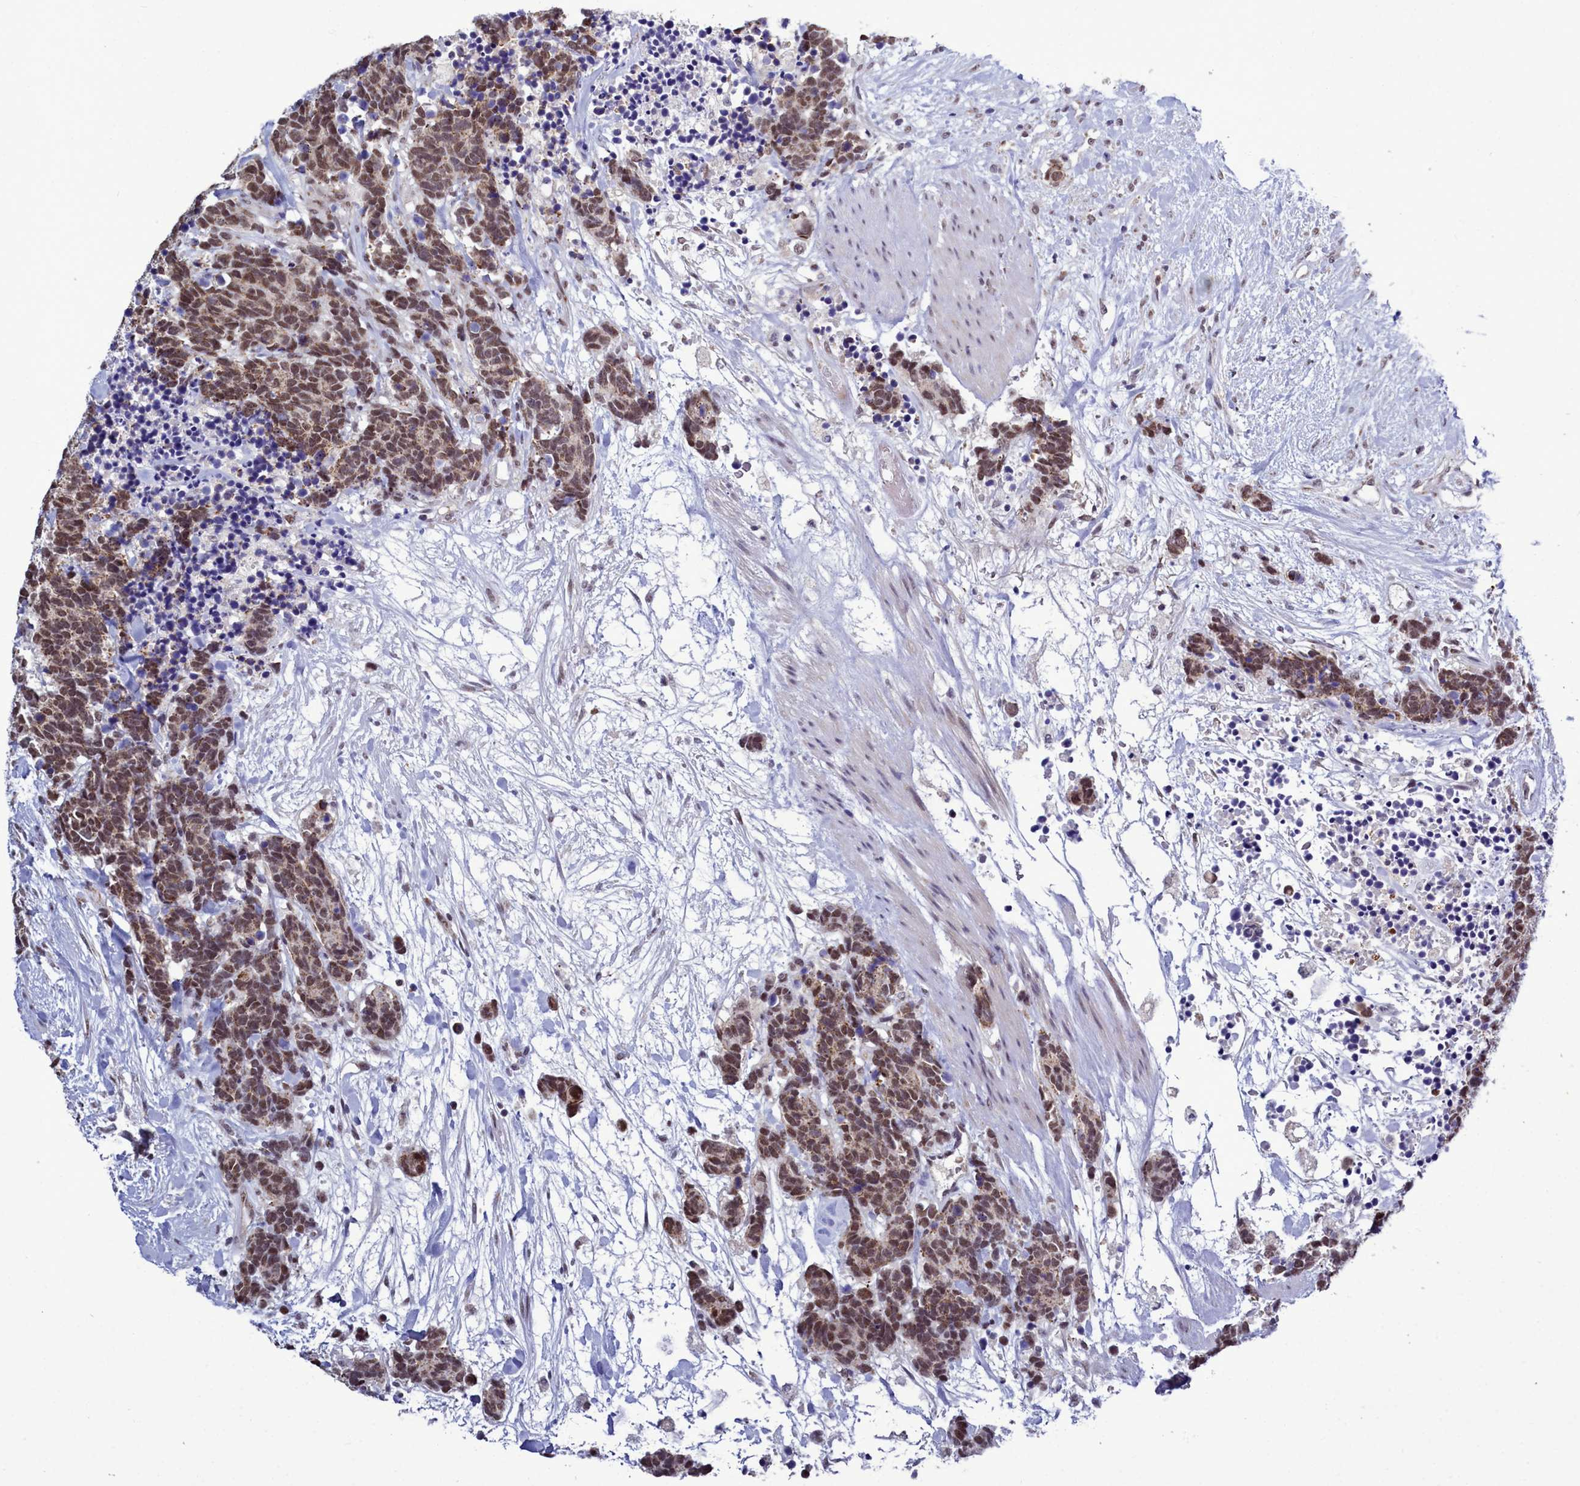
{"staining": {"intensity": "moderate", "quantity": ">75%", "location": "cytoplasmic/membranous,nuclear"}, "tissue": "carcinoid", "cell_type": "Tumor cells", "image_type": "cancer", "snomed": [{"axis": "morphology", "description": "Carcinoma, NOS"}, {"axis": "morphology", "description": "Carcinoid, malignant, NOS"}, {"axis": "topography", "description": "Prostate"}], "caption": "Immunohistochemistry (IHC) (DAB (3,3'-diaminobenzidine)) staining of human carcinoid shows moderate cytoplasmic/membranous and nuclear protein expression in approximately >75% of tumor cells.", "gene": "POM121L2", "patient": {"sex": "male", "age": 57}}